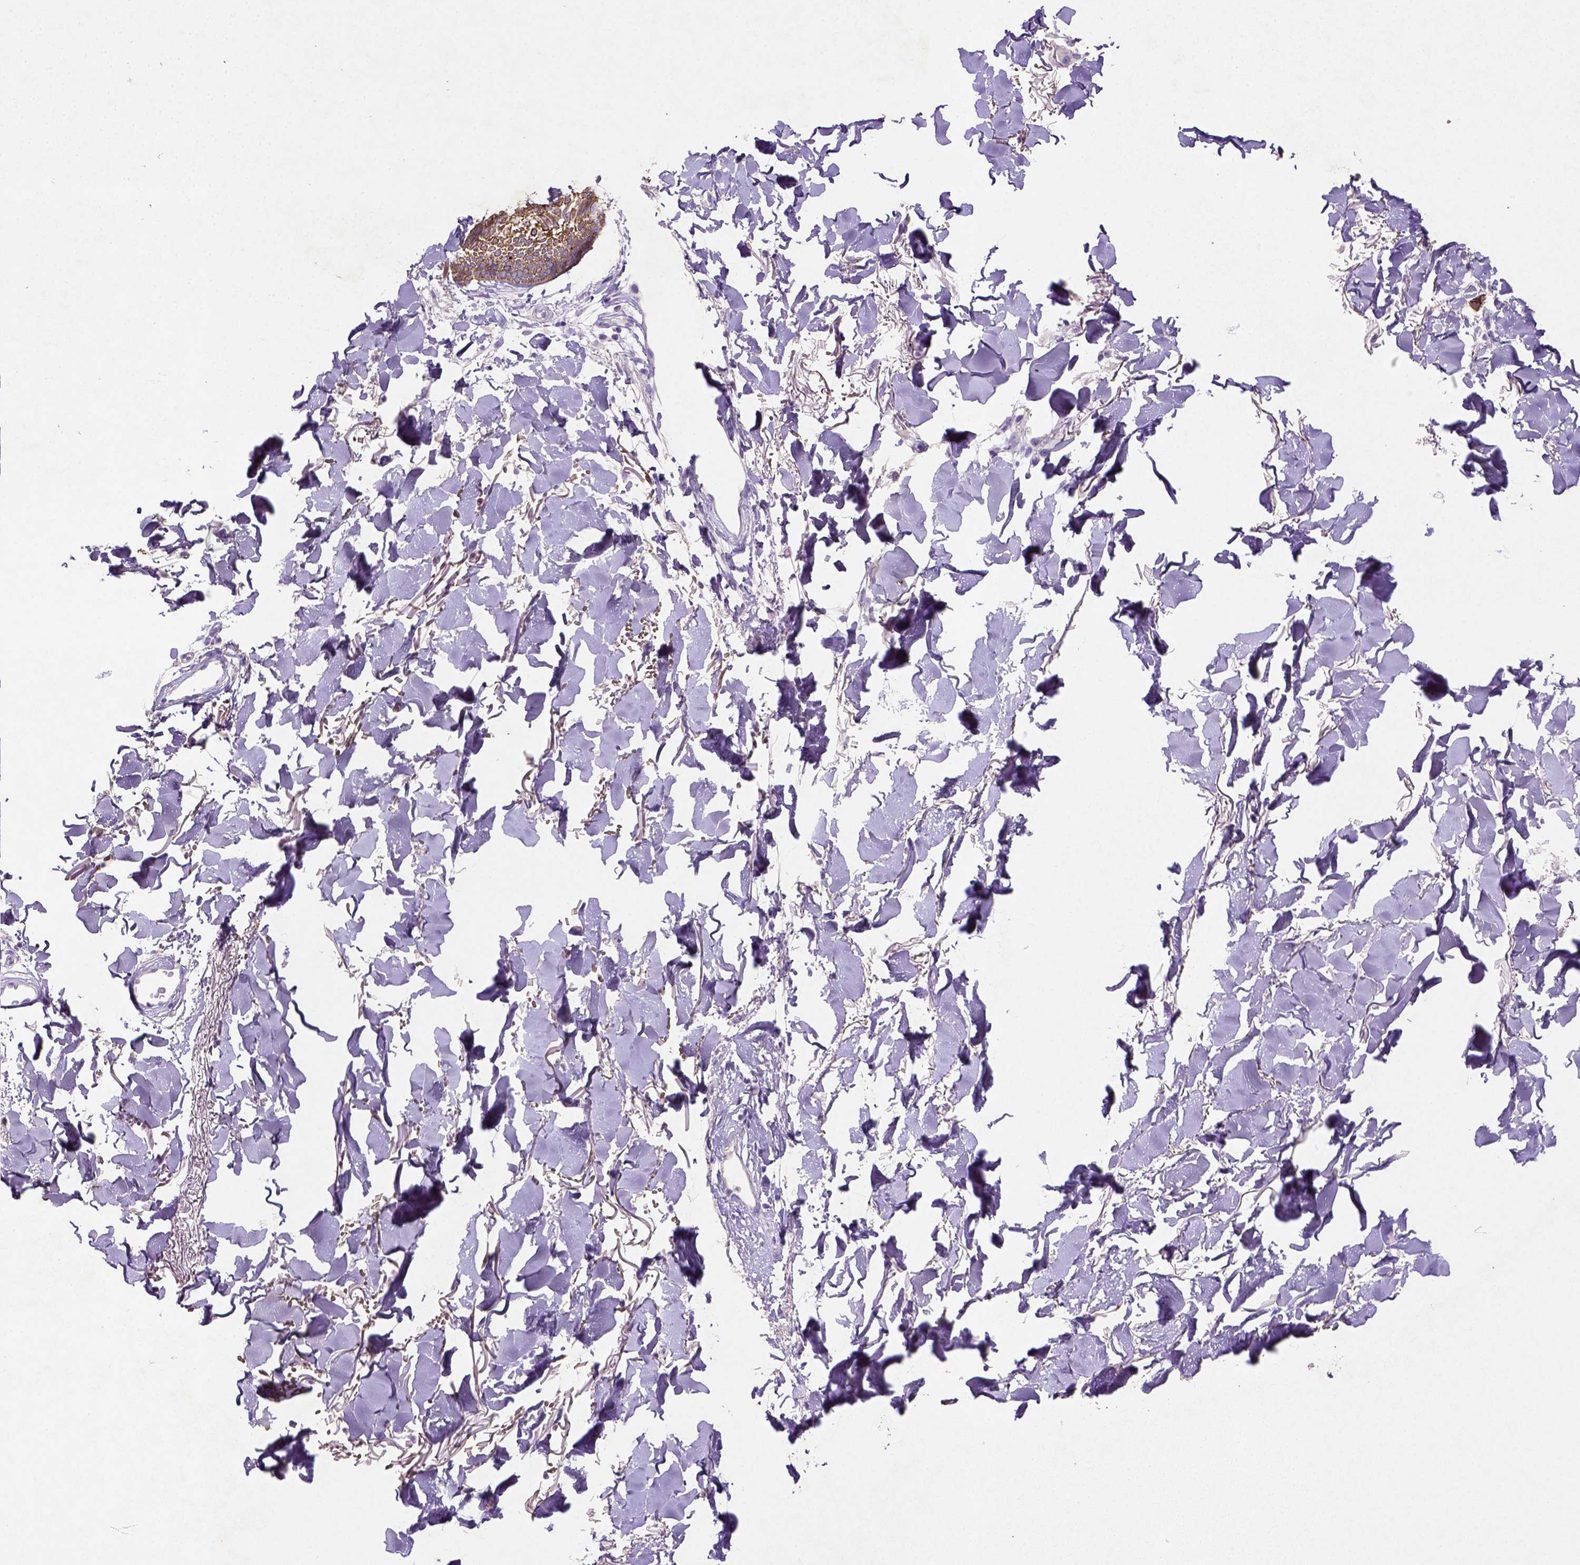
{"staining": {"intensity": "moderate", "quantity": ">75%", "location": "cytoplasmic/membranous"}, "tissue": "skin cancer", "cell_type": "Tumor cells", "image_type": "cancer", "snomed": [{"axis": "morphology", "description": "Normal tissue, NOS"}, {"axis": "morphology", "description": "Basal cell carcinoma"}, {"axis": "topography", "description": "Skin"}], "caption": "Immunohistochemical staining of human skin cancer exhibits medium levels of moderate cytoplasmic/membranous protein expression in about >75% of tumor cells.", "gene": "NUDT2", "patient": {"sex": "male", "age": 84}}